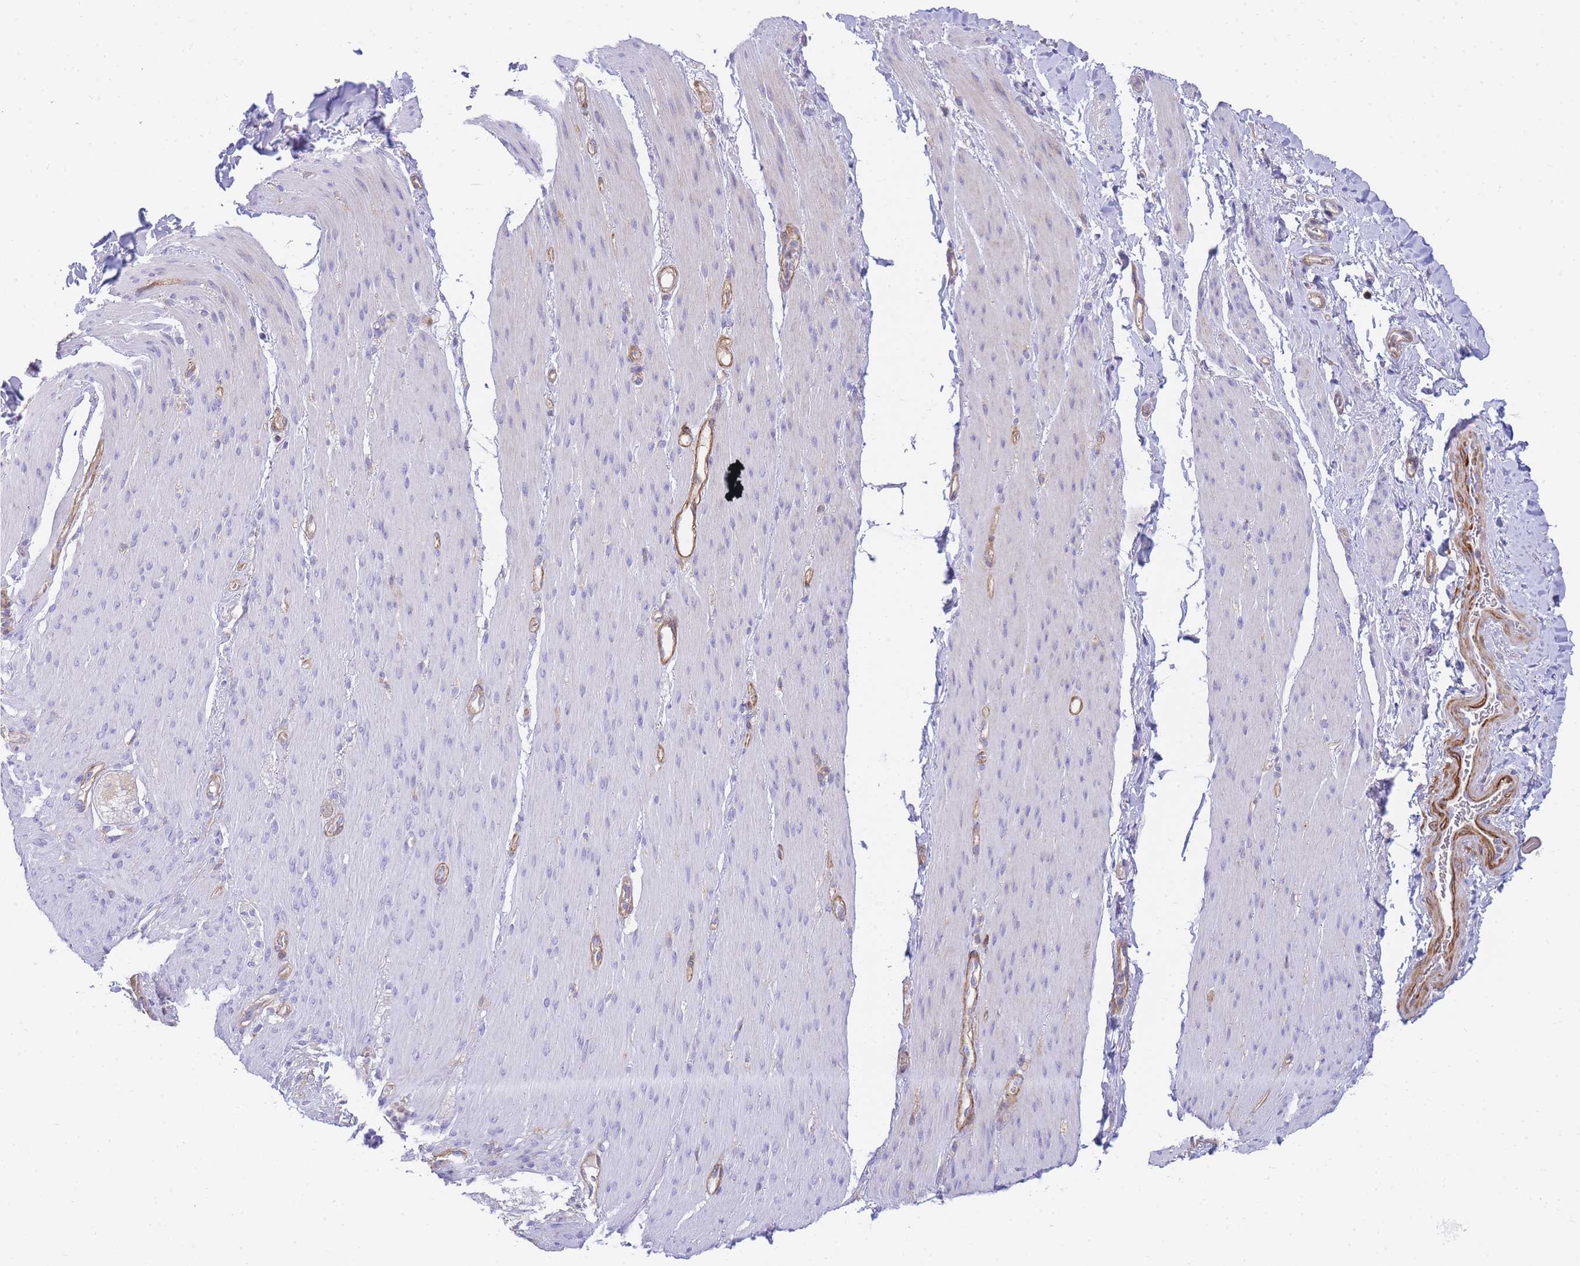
{"staining": {"intensity": "negative", "quantity": "none", "location": "none"}, "tissue": "adipose tissue", "cell_type": "Adipocytes", "image_type": "normal", "snomed": [{"axis": "morphology", "description": "Normal tissue, NOS"}, {"axis": "topography", "description": "Colon"}, {"axis": "topography", "description": "Peripheral nerve tissue"}], "caption": "This is an IHC histopathology image of unremarkable human adipose tissue. There is no expression in adipocytes.", "gene": "FBN3", "patient": {"sex": "female", "age": 61}}